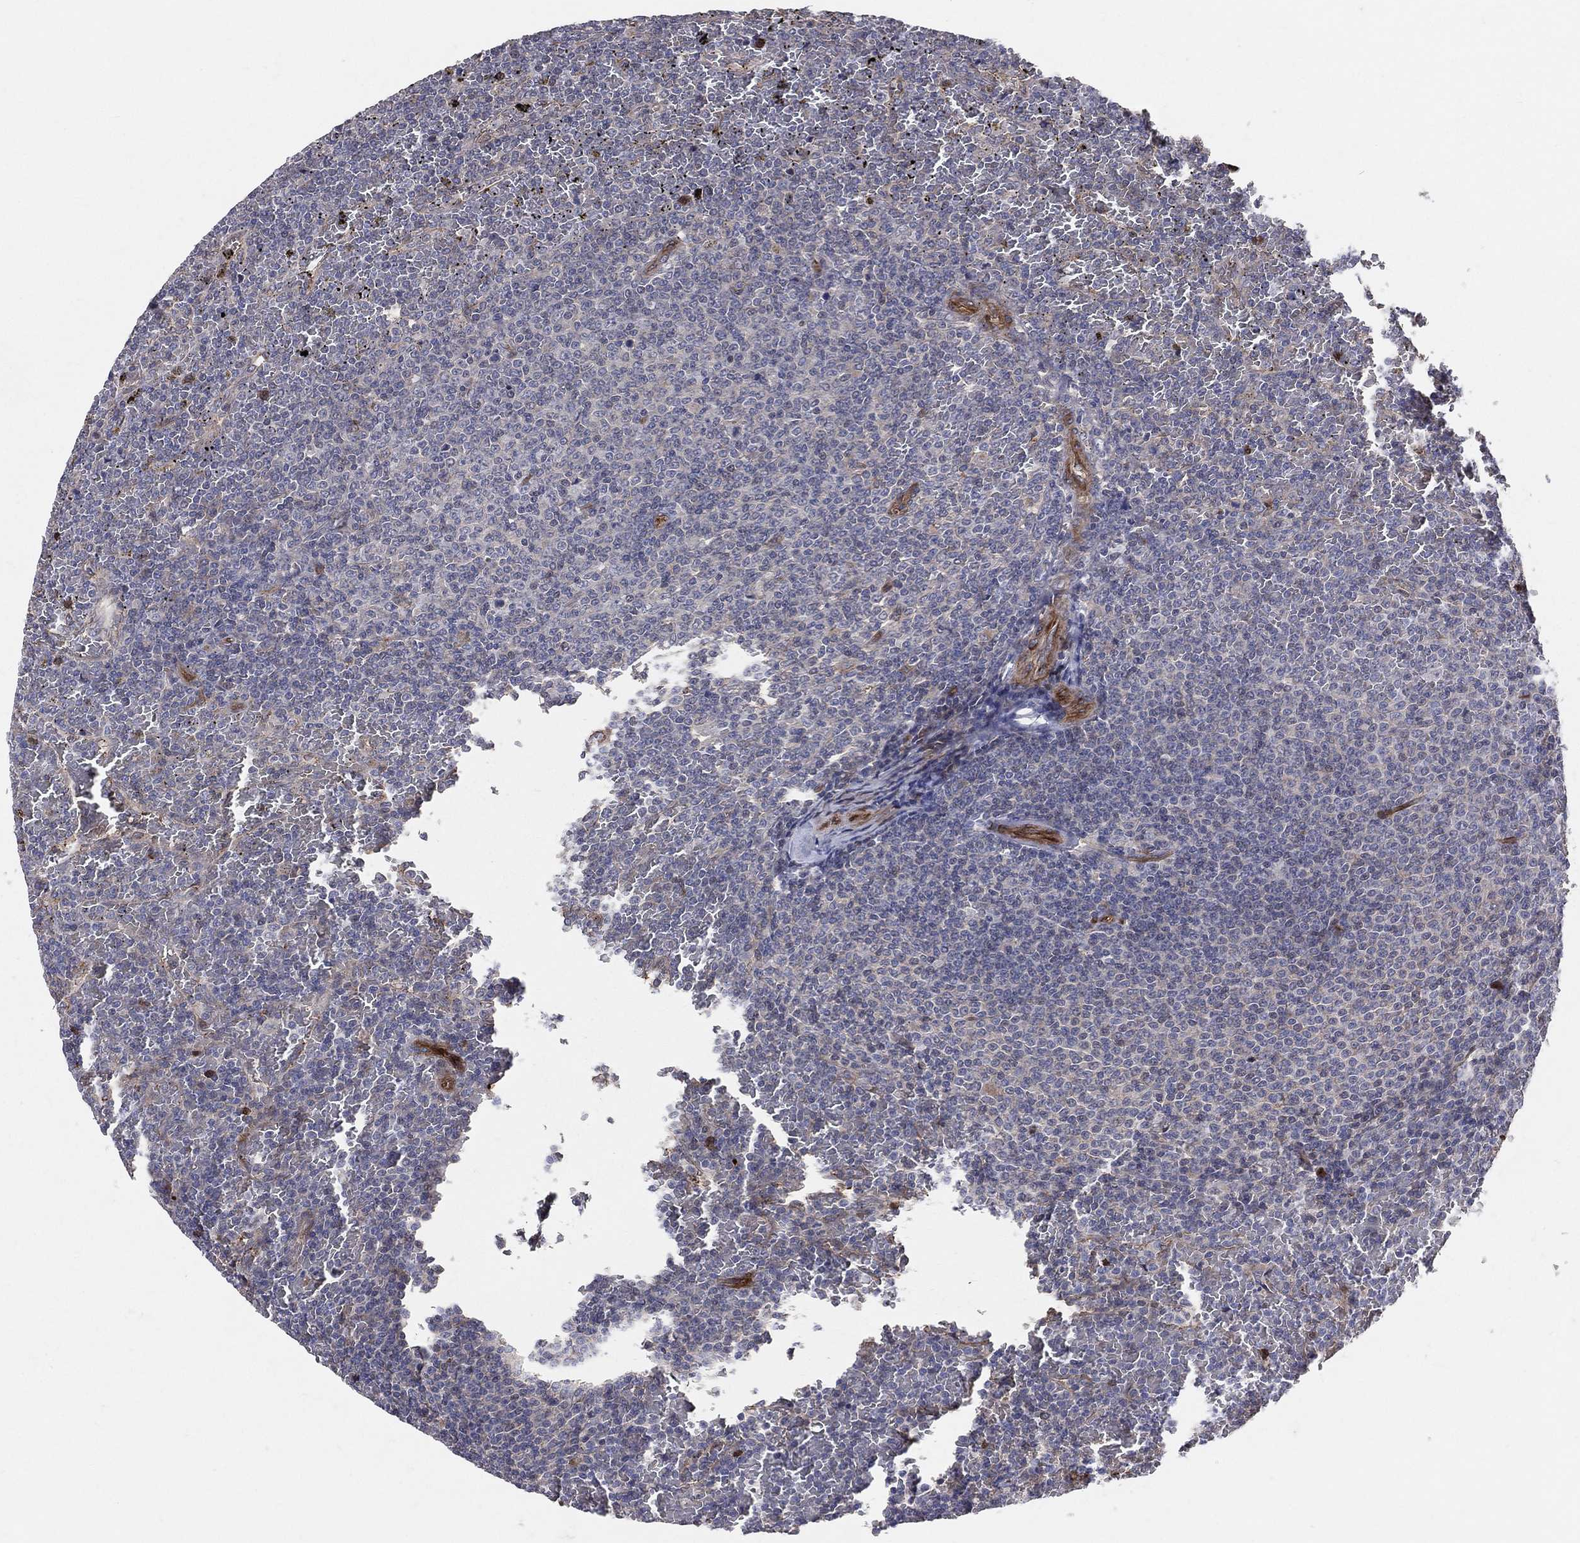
{"staining": {"intensity": "negative", "quantity": "none", "location": "none"}, "tissue": "lymphoma", "cell_type": "Tumor cells", "image_type": "cancer", "snomed": [{"axis": "morphology", "description": "Malignant lymphoma, non-Hodgkin's type, Low grade"}, {"axis": "topography", "description": "Spleen"}], "caption": "Protein analysis of lymphoma reveals no significant positivity in tumor cells.", "gene": "ENTPD1", "patient": {"sex": "female", "age": 77}}